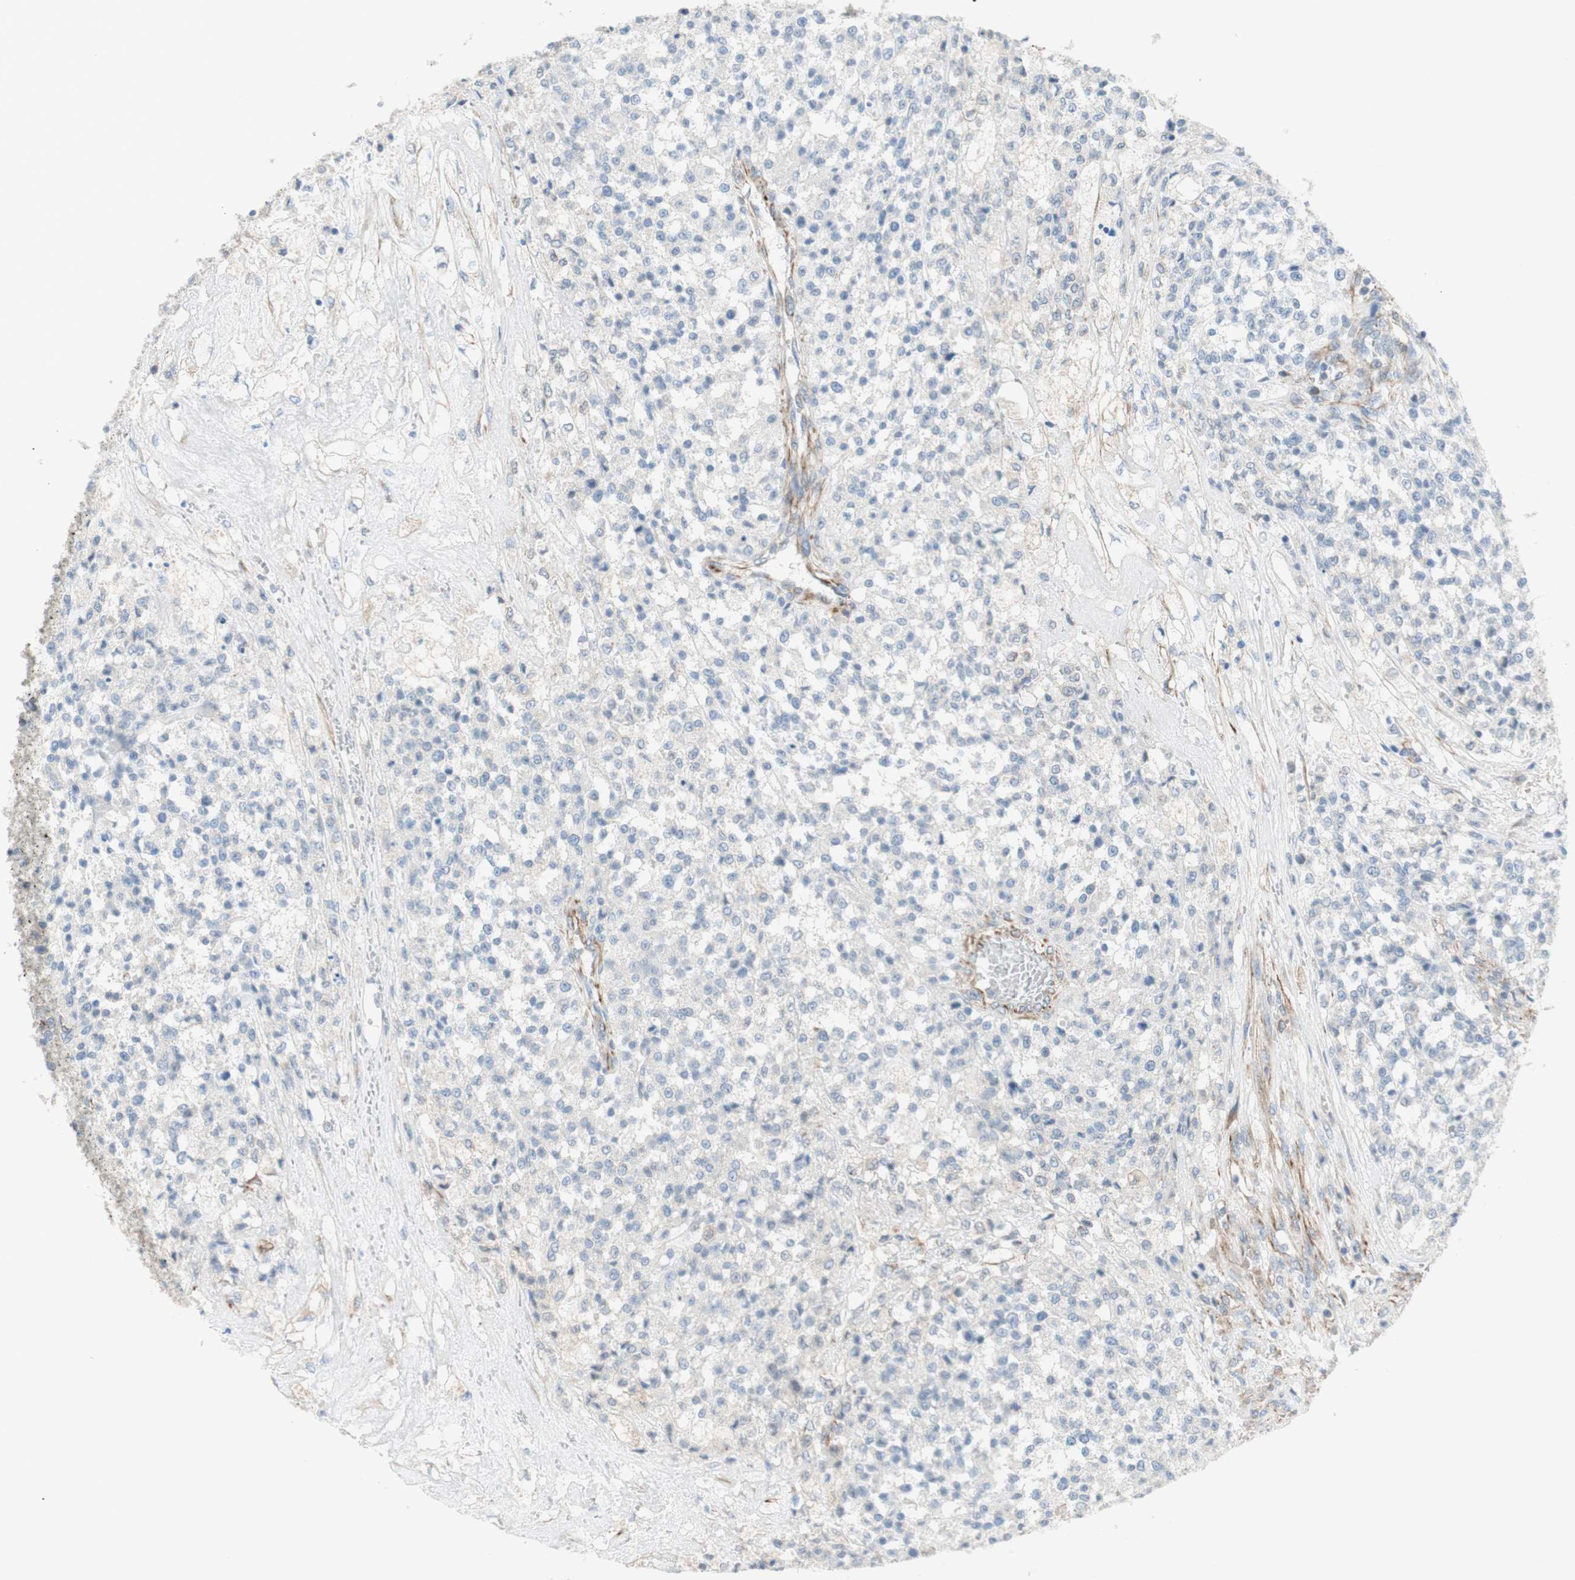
{"staining": {"intensity": "negative", "quantity": "none", "location": "none"}, "tissue": "testis cancer", "cell_type": "Tumor cells", "image_type": "cancer", "snomed": [{"axis": "morphology", "description": "Seminoma, NOS"}, {"axis": "topography", "description": "Testis"}], "caption": "IHC of human seminoma (testis) demonstrates no expression in tumor cells.", "gene": "POU2AF1", "patient": {"sex": "male", "age": 59}}